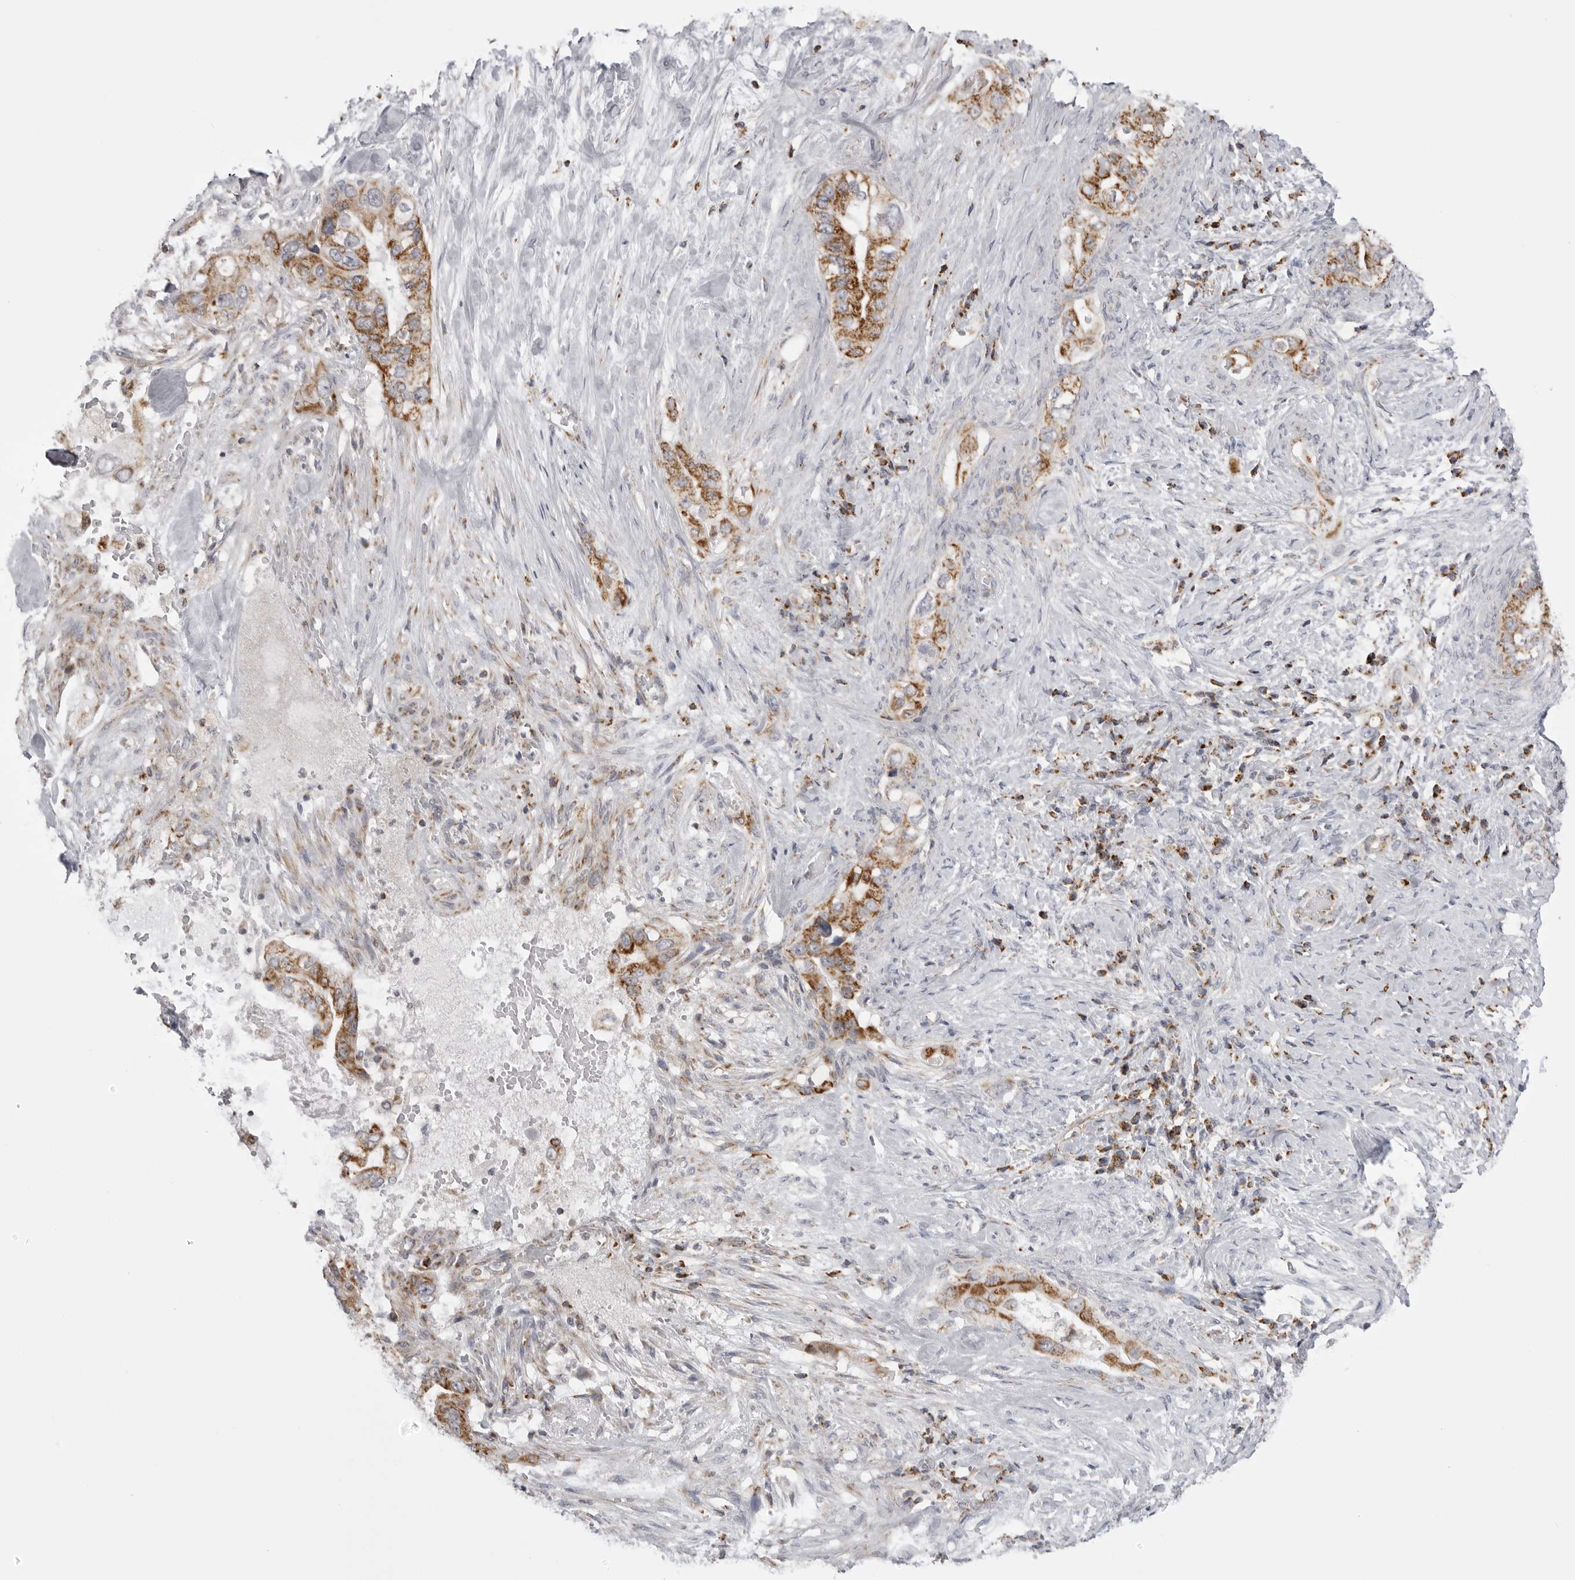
{"staining": {"intensity": "moderate", "quantity": ">75%", "location": "cytoplasmic/membranous"}, "tissue": "pancreatic cancer", "cell_type": "Tumor cells", "image_type": "cancer", "snomed": [{"axis": "morphology", "description": "Inflammation, NOS"}, {"axis": "morphology", "description": "Adenocarcinoma, NOS"}, {"axis": "topography", "description": "Pancreas"}], "caption": "Immunohistochemical staining of pancreatic adenocarcinoma exhibits medium levels of moderate cytoplasmic/membranous staining in about >75% of tumor cells. (IHC, brightfield microscopy, high magnification).", "gene": "TUFM", "patient": {"sex": "female", "age": 56}}